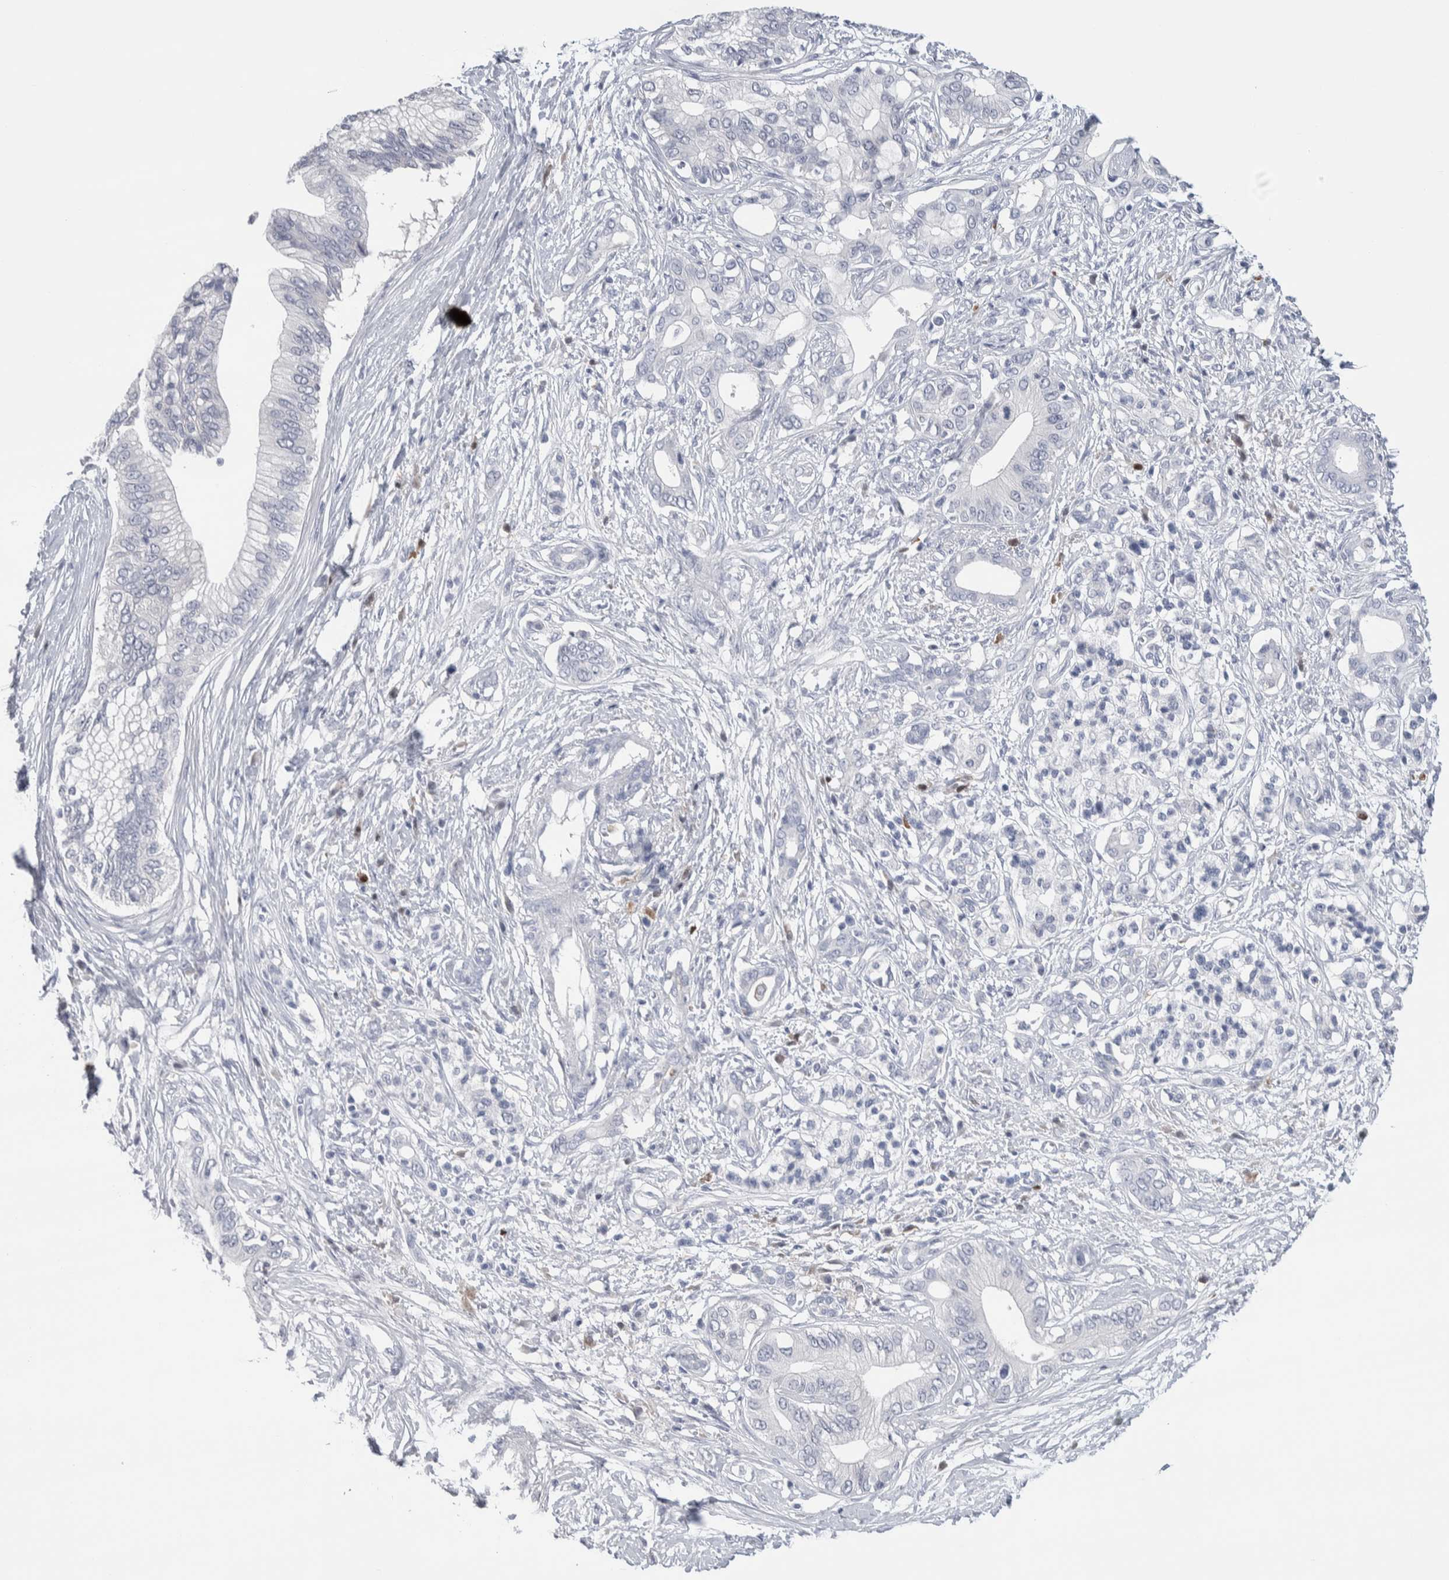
{"staining": {"intensity": "negative", "quantity": "none", "location": "none"}, "tissue": "pancreatic cancer", "cell_type": "Tumor cells", "image_type": "cancer", "snomed": [{"axis": "morphology", "description": "Normal tissue, NOS"}, {"axis": "morphology", "description": "Adenocarcinoma, NOS"}, {"axis": "topography", "description": "Pancreas"}, {"axis": "topography", "description": "Peripheral nerve tissue"}], "caption": "Protein analysis of pancreatic cancer (adenocarcinoma) reveals no significant staining in tumor cells.", "gene": "LURAP1L", "patient": {"sex": "male", "age": 59}}